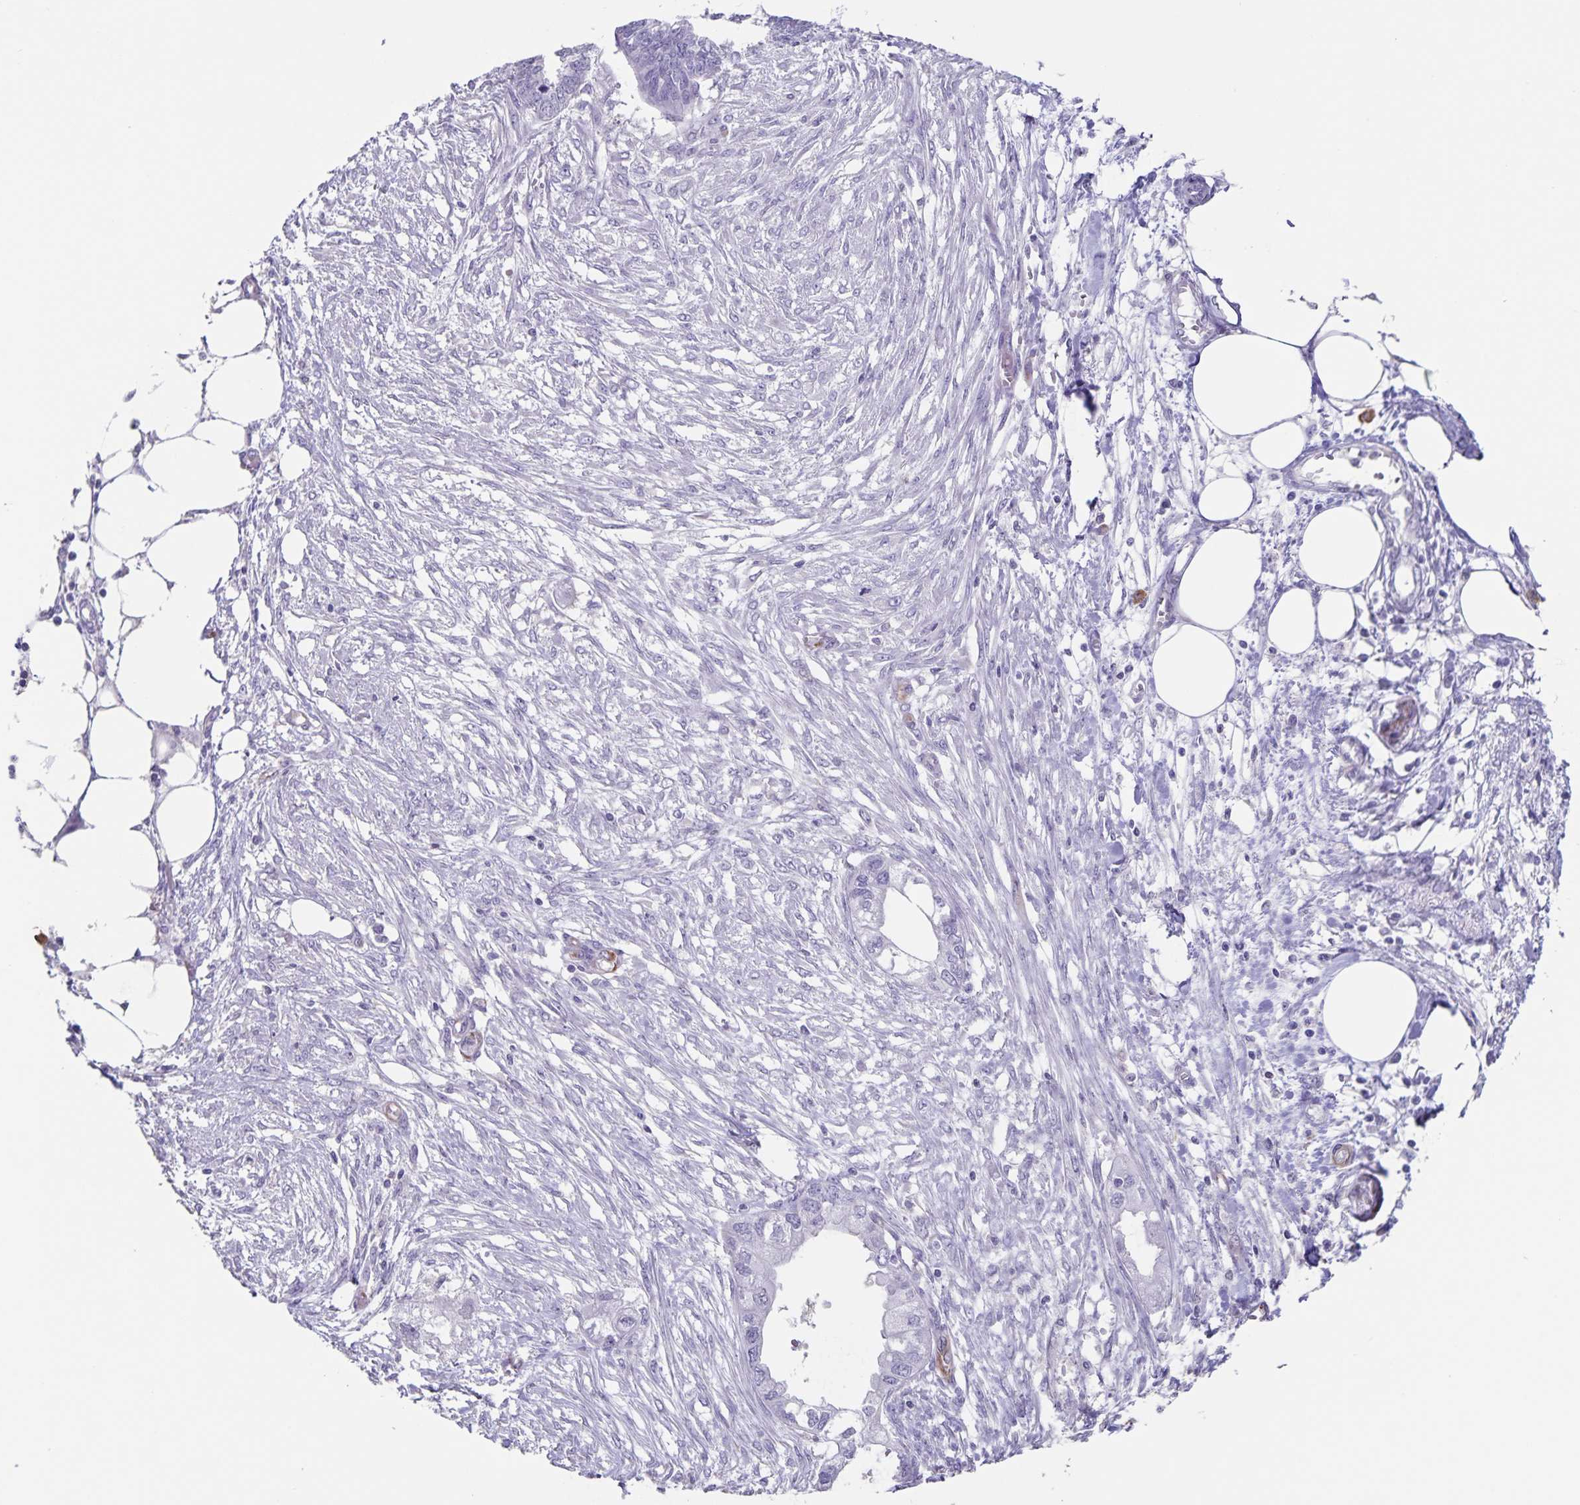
{"staining": {"intensity": "negative", "quantity": "none", "location": "none"}, "tissue": "endometrial cancer", "cell_type": "Tumor cells", "image_type": "cancer", "snomed": [{"axis": "morphology", "description": "Adenocarcinoma, NOS"}, {"axis": "morphology", "description": "Adenocarcinoma, metastatic, NOS"}, {"axis": "topography", "description": "Adipose tissue"}, {"axis": "topography", "description": "Endometrium"}], "caption": "Adenocarcinoma (endometrial) was stained to show a protein in brown. There is no significant positivity in tumor cells.", "gene": "SYNM", "patient": {"sex": "female", "age": 67}}